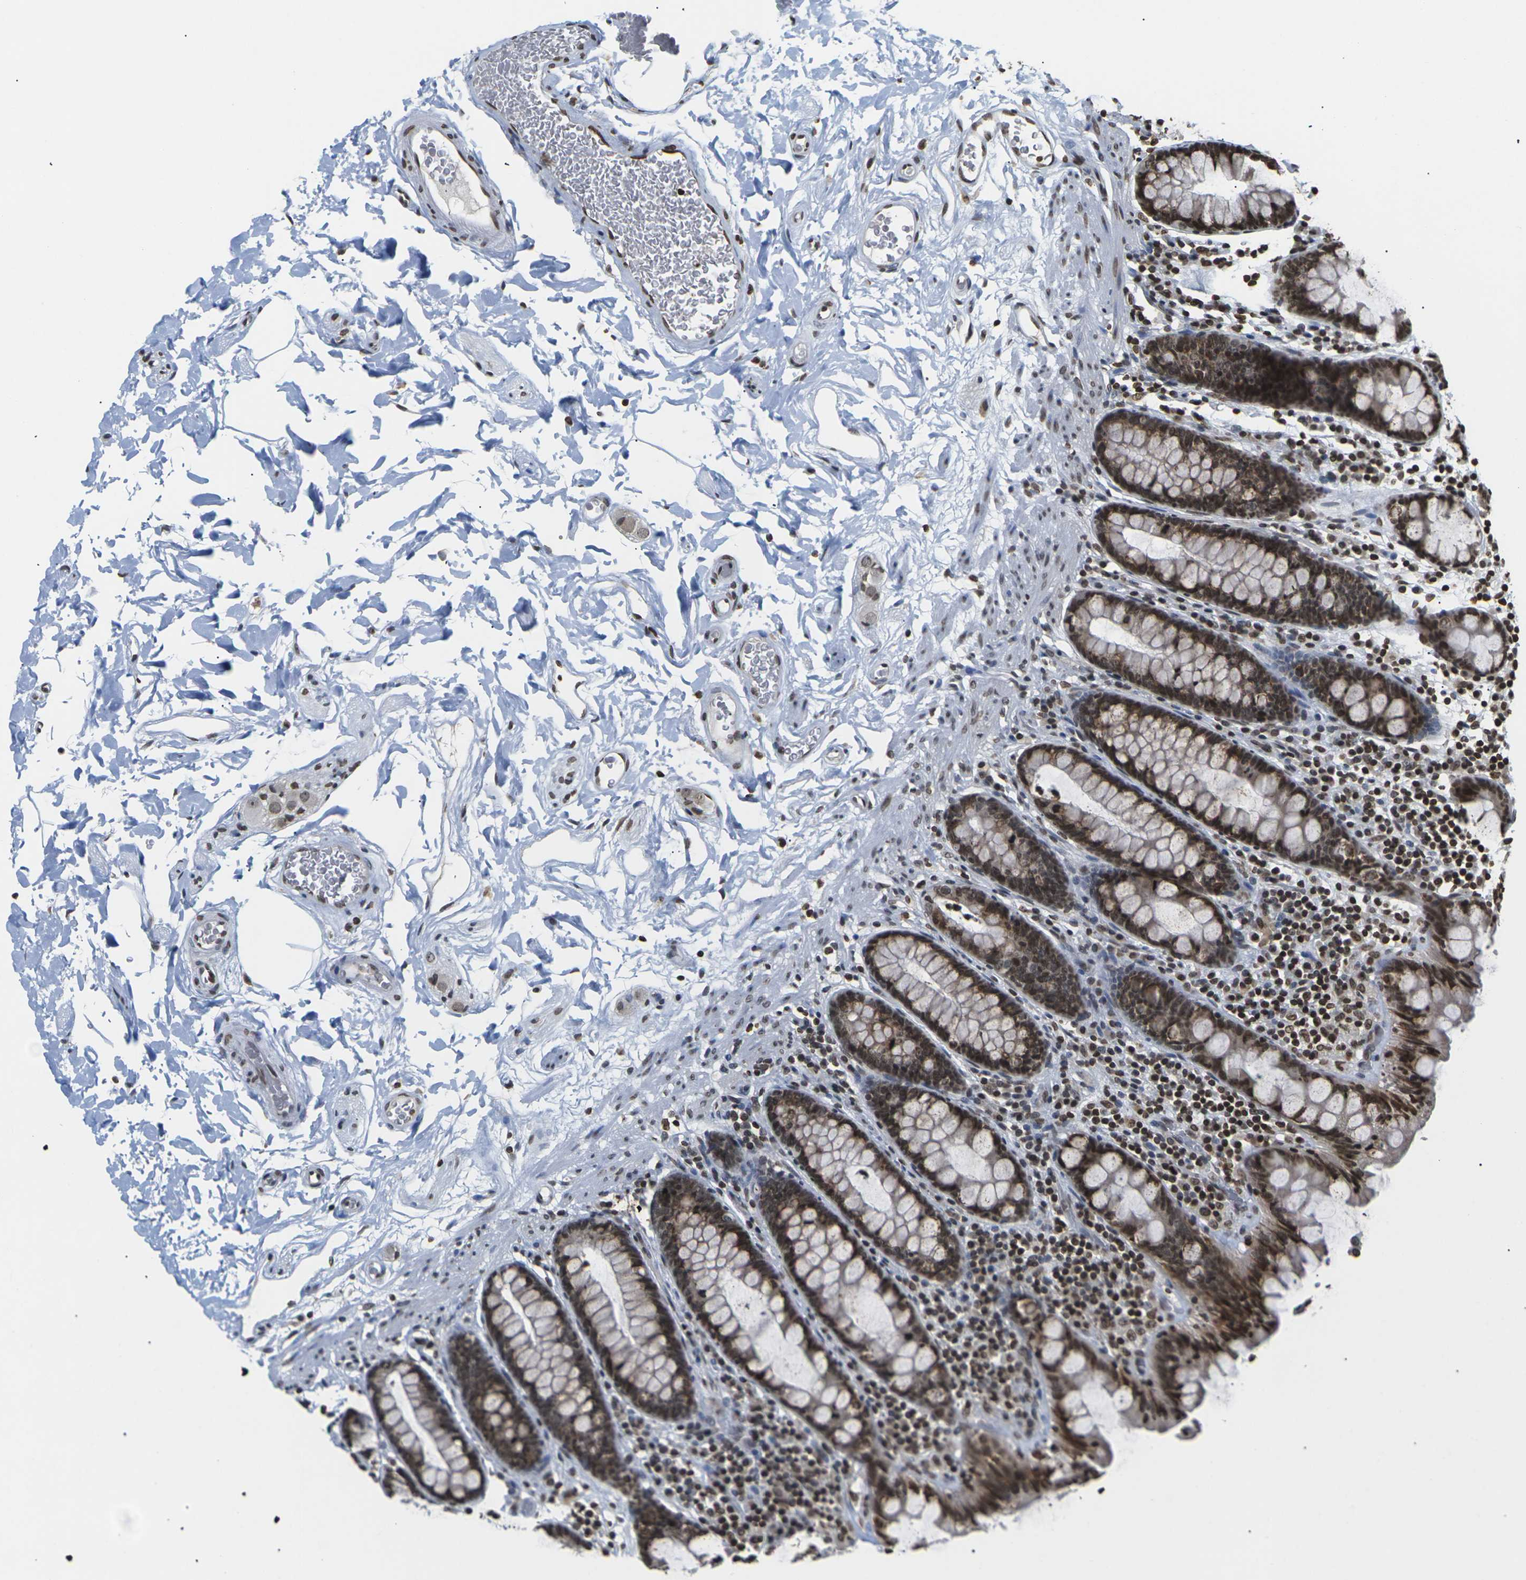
{"staining": {"intensity": "moderate", "quantity": ">75%", "location": "nuclear"}, "tissue": "colon", "cell_type": "Endothelial cells", "image_type": "normal", "snomed": [{"axis": "morphology", "description": "Normal tissue, NOS"}, {"axis": "topography", "description": "Colon"}], "caption": "A brown stain shows moderate nuclear expression of a protein in endothelial cells of unremarkable colon. (Brightfield microscopy of DAB IHC at high magnification).", "gene": "ETV5", "patient": {"sex": "female", "age": 80}}